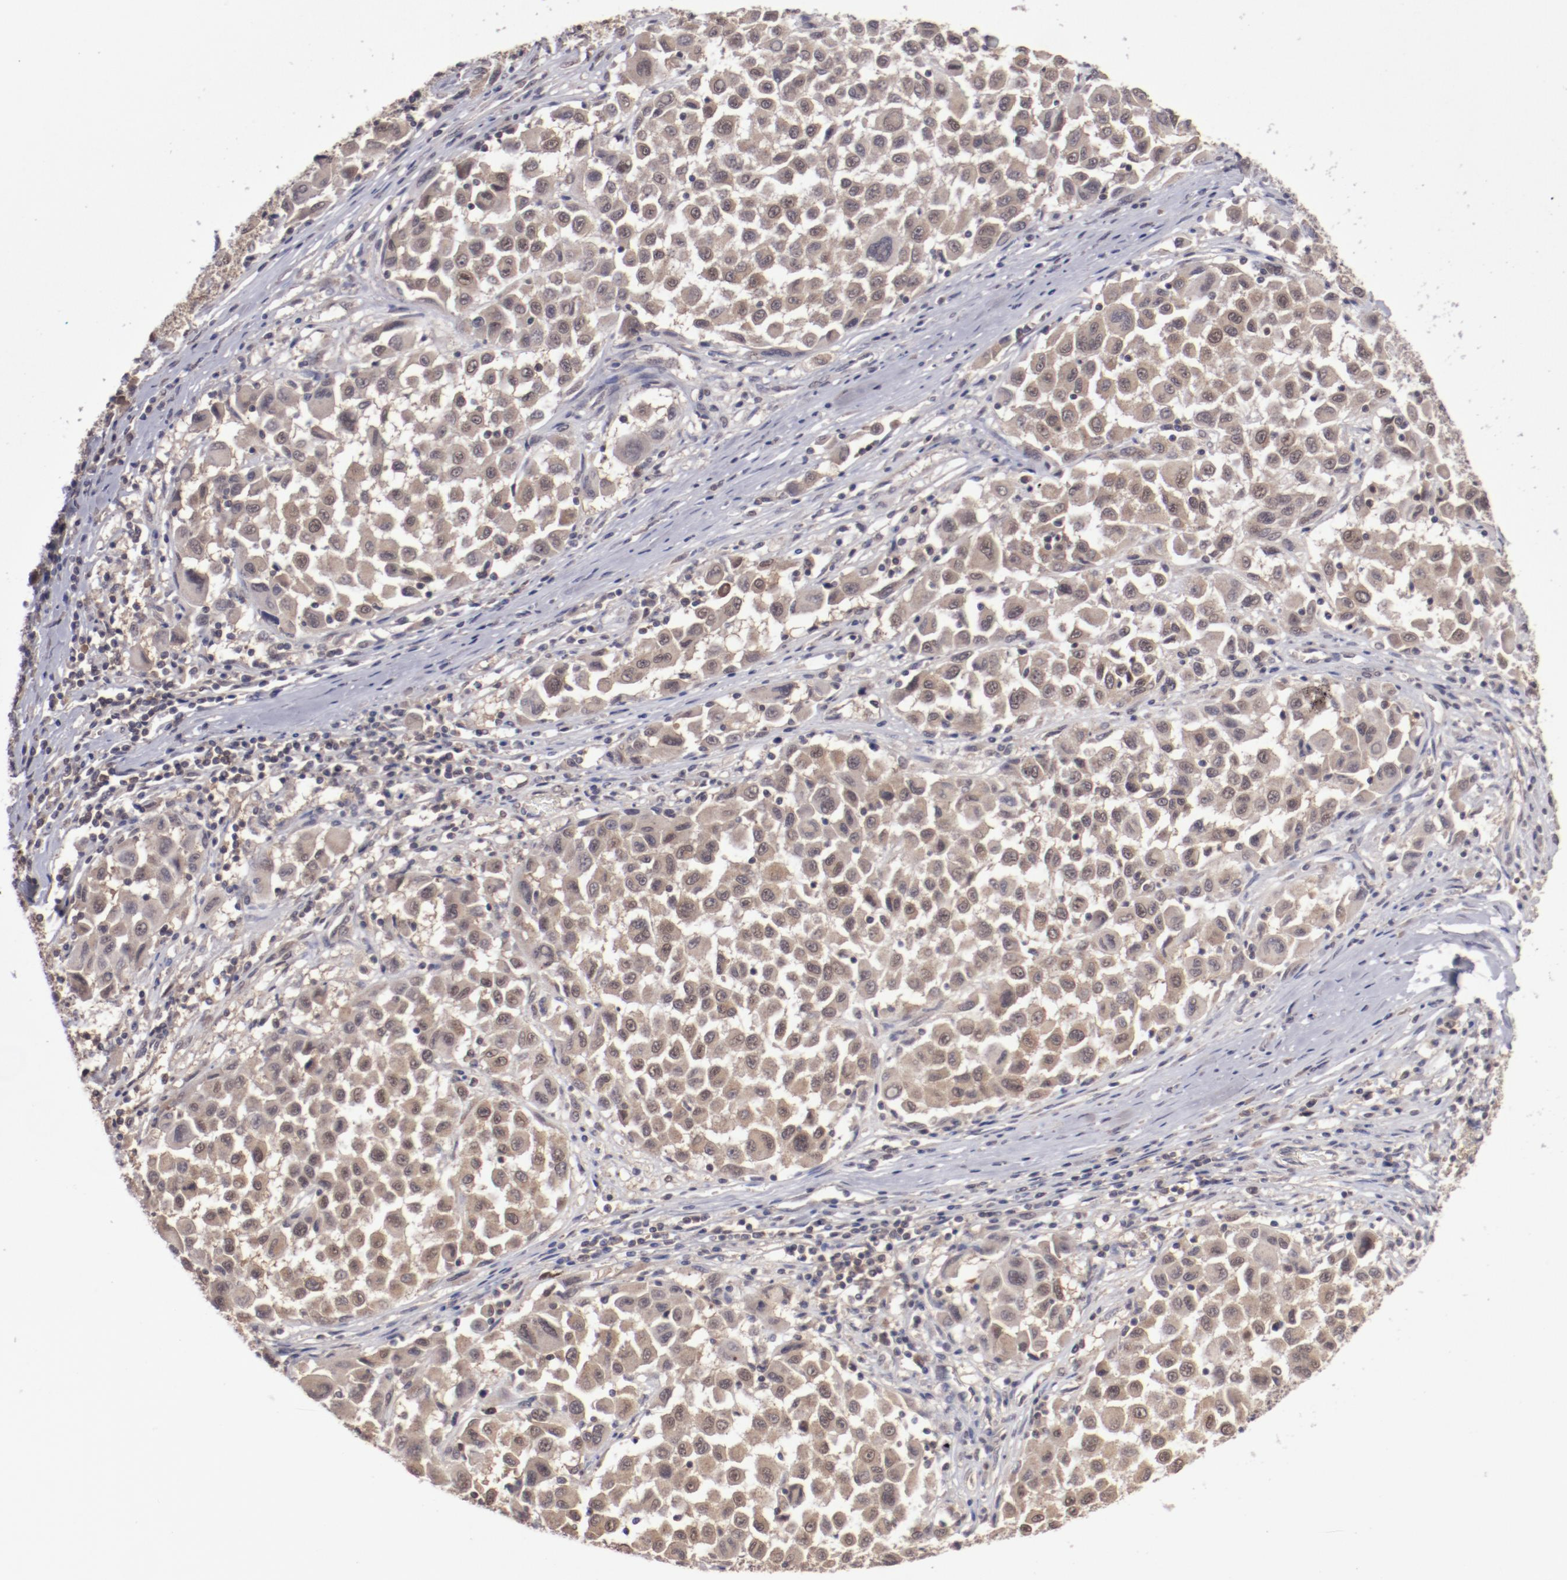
{"staining": {"intensity": "moderate", "quantity": ">75%", "location": "cytoplasmic/membranous,nuclear"}, "tissue": "melanoma", "cell_type": "Tumor cells", "image_type": "cancer", "snomed": [{"axis": "morphology", "description": "Malignant melanoma, Metastatic site"}, {"axis": "topography", "description": "Lymph node"}], "caption": "There is medium levels of moderate cytoplasmic/membranous and nuclear staining in tumor cells of melanoma, as demonstrated by immunohistochemical staining (brown color).", "gene": "ARNT", "patient": {"sex": "male", "age": 61}}